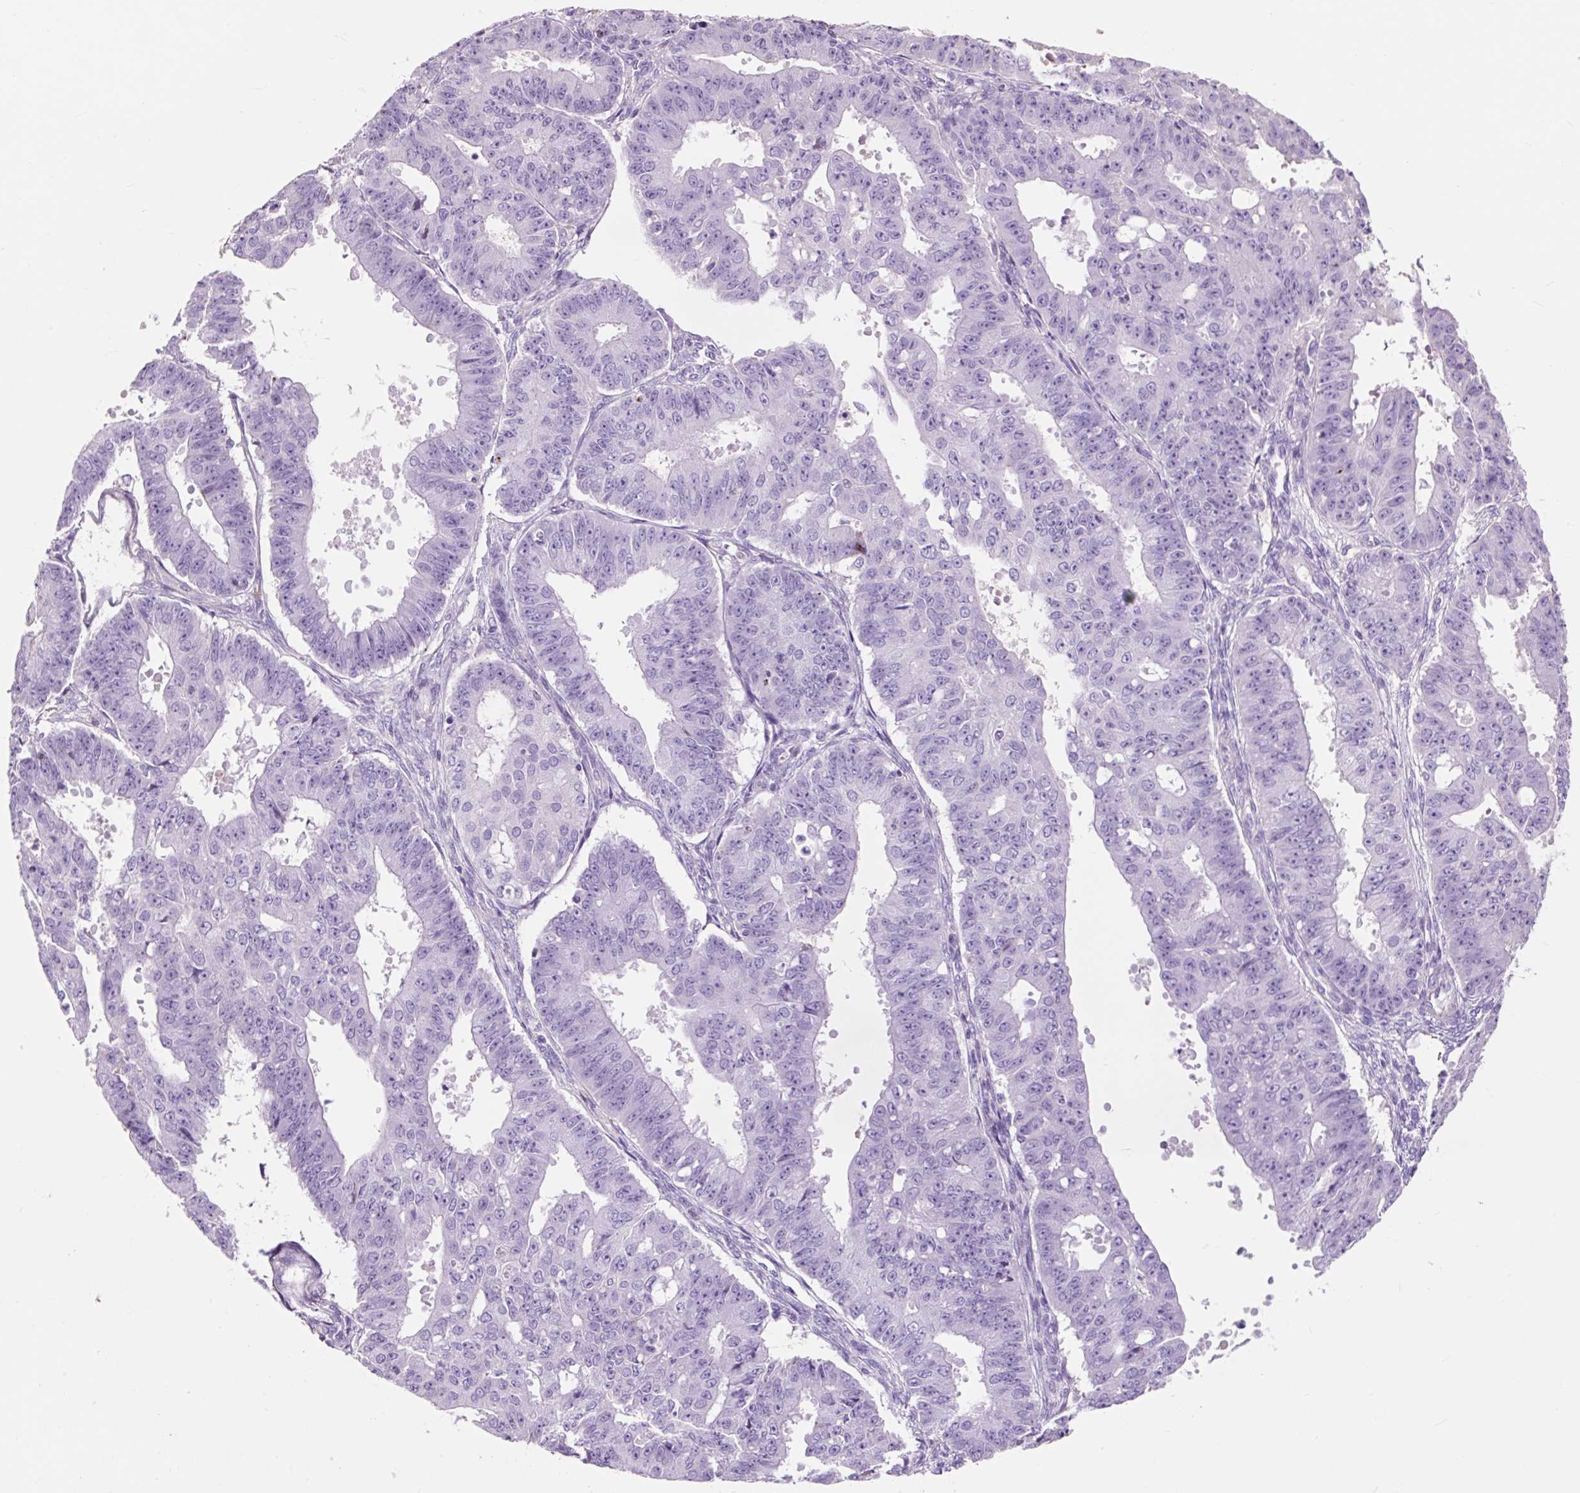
{"staining": {"intensity": "negative", "quantity": "none", "location": "none"}, "tissue": "ovarian cancer", "cell_type": "Tumor cells", "image_type": "cancer", "snomed": [{"axis": "morphology", "description": "Carcinoma, endometroid"}, {"axis": "topography", "description": "Appendix"}, {"axis": "topography", "description": "Ovary"}], "caption": "A photomicrograph of human endometroid carcinoma (ovarian) is negative for staining in tumor cells. (DAB (3,3'-diaminobenzidine) immunohistochemistry with hematoxylin counter stain).", "gene": "OR10A7", "patient": {"sex": "female", "age": 42}}